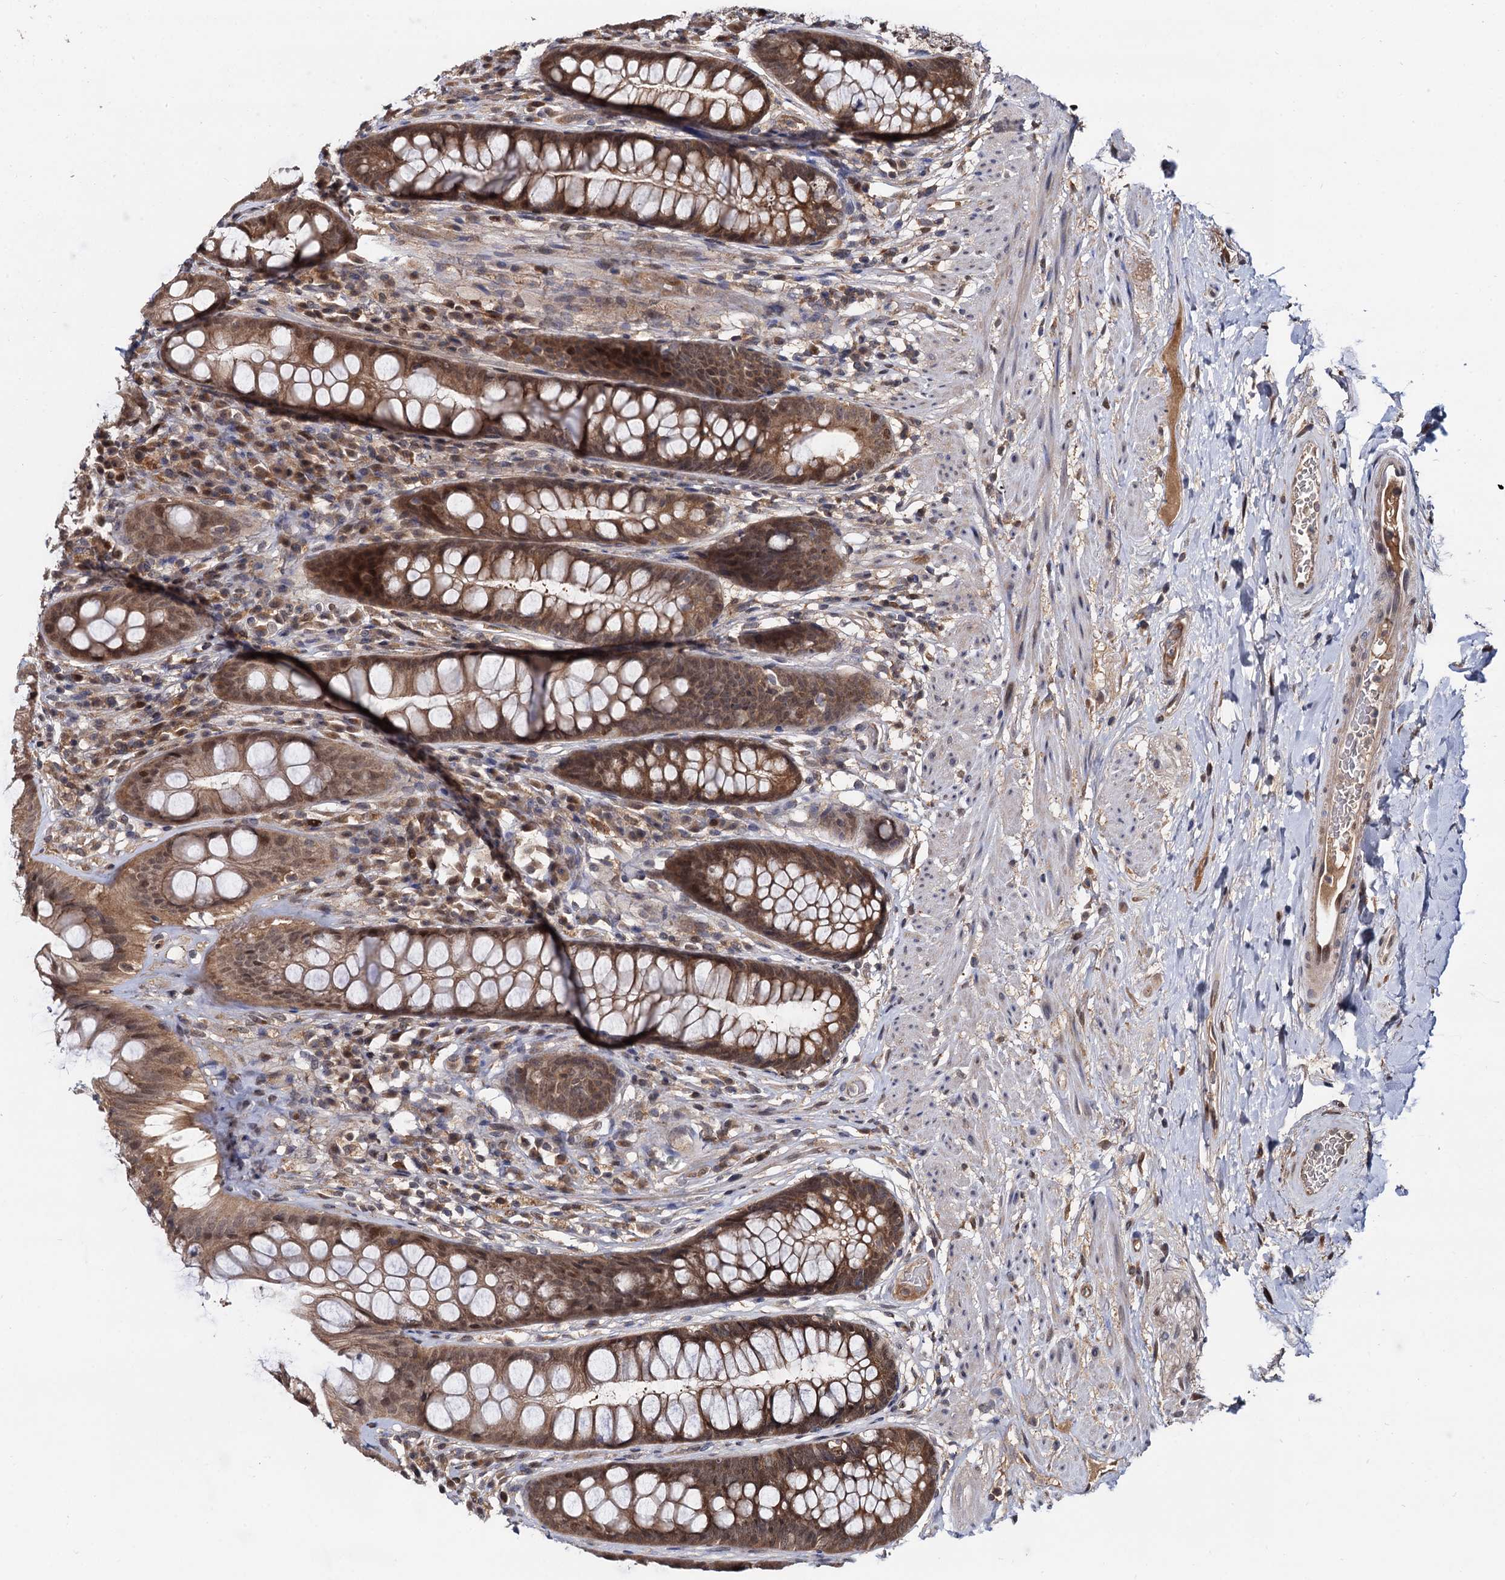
{"staining": {"intensity": "moderate", "quantity": ">75%", "location": "cytoplasmic/membranous,nuclear"}, "tissue": "rectum", "cell_type": "Glandular cells", "image_type": "normal", "snomed": [{"axis": "morphology", "description": "Normal tissue, NOS"}, {"axis": "topography", "description": "Rectum"}], "caption": "Rectum stained with a protein marker demonstrates moderate staining in glandular cells.", "gene": "SELENOP", "patient": {"sex": "male", "age": 74}}